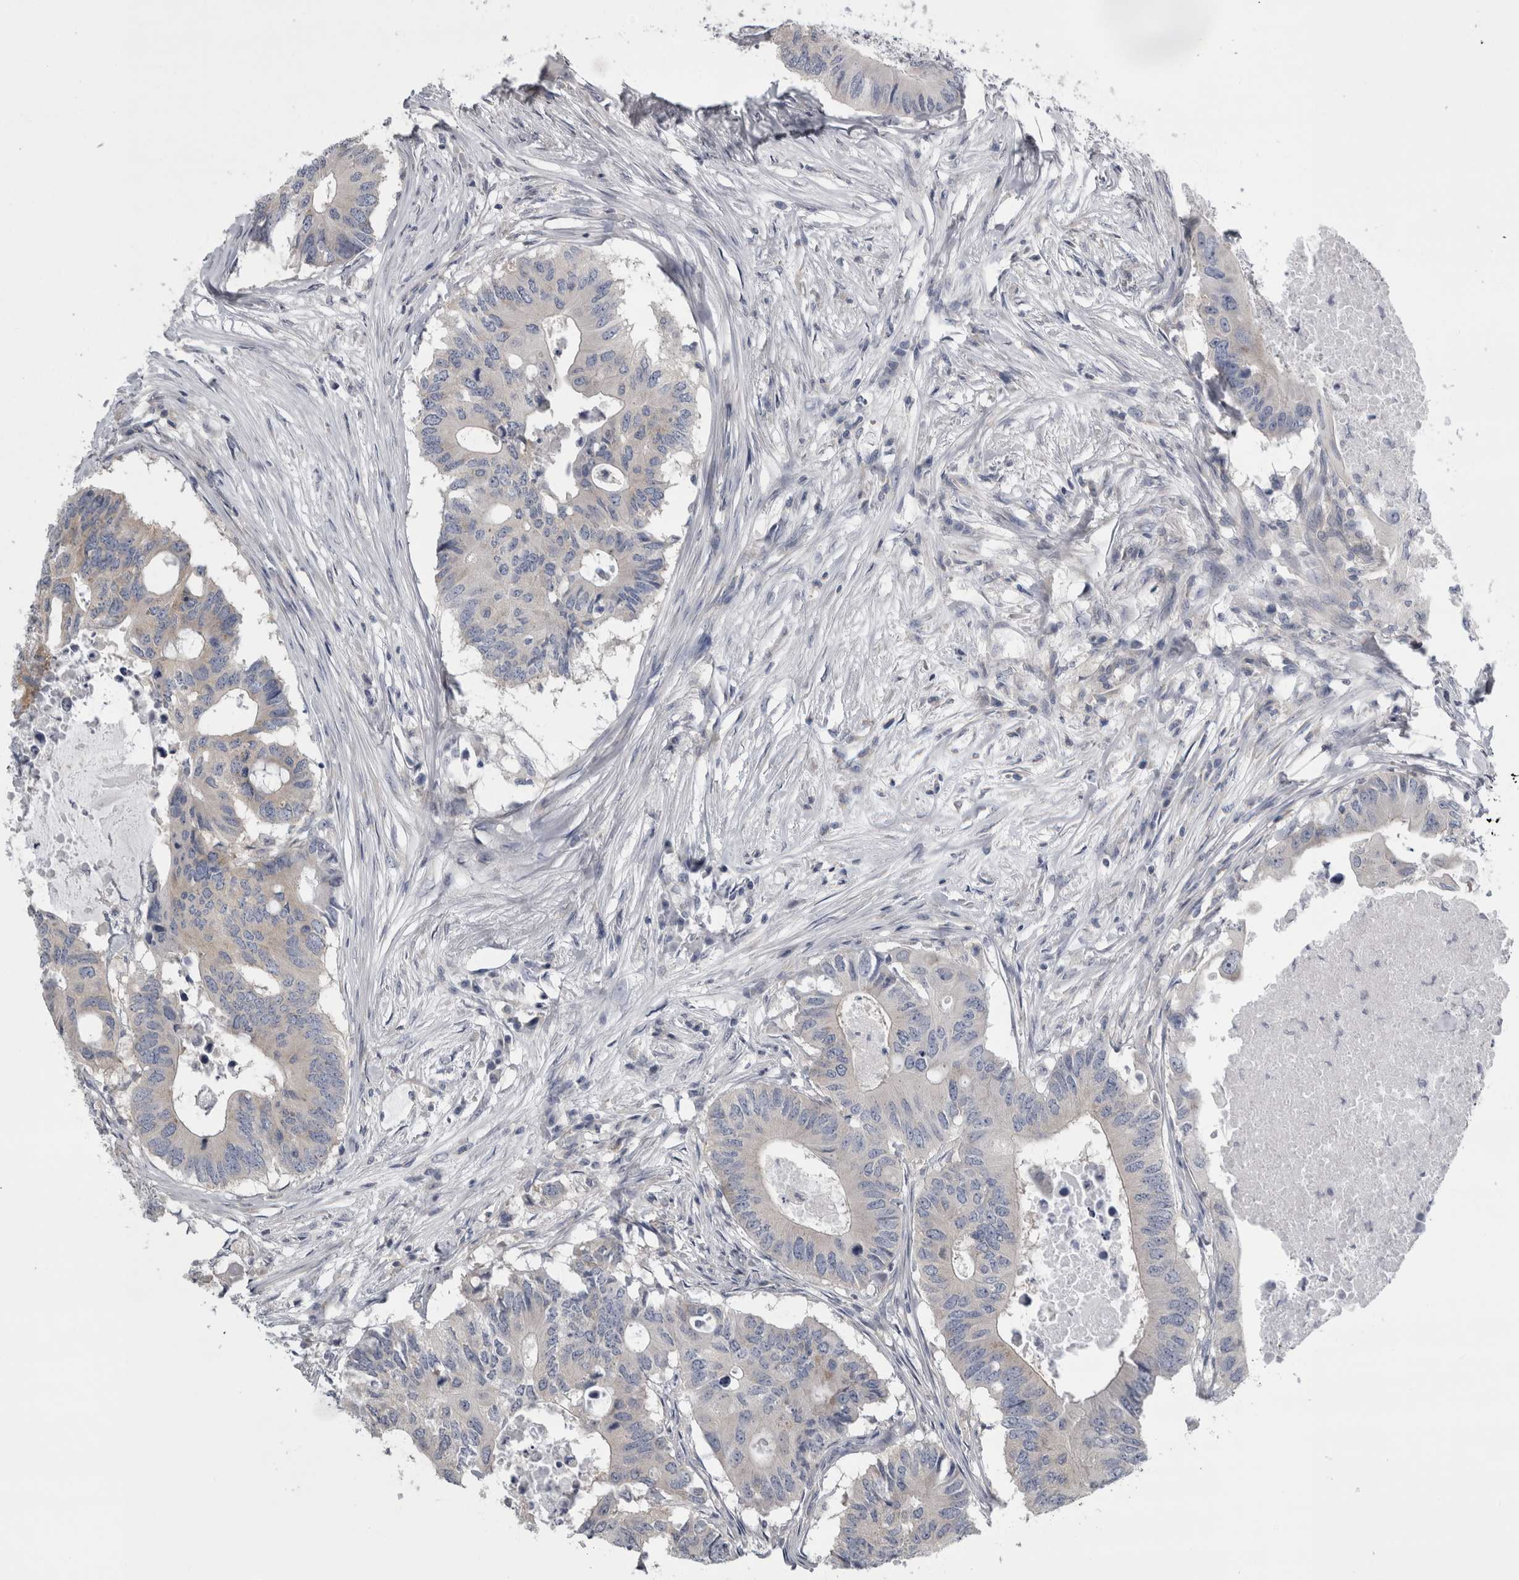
{"staining": {"intensity": "negative", "quantity": "none", "location": "none"}, "tissue": "colorectal cancer", "cell_type": "Tumor cells", "image_type": "cancer", "snomed": [{"axis": "morphology", "description": "Adenocarcinoma, NOS"}, {"axis": "topography", "description": "Colon"}], "caption": "This is an immunohistochemistry photomicrograph of colorectal cancer (adenocarcinoma). There is no positivity in tumor cells.", "gene": "PRRC2C", "patient": {"sex": "male", "age": 71}}